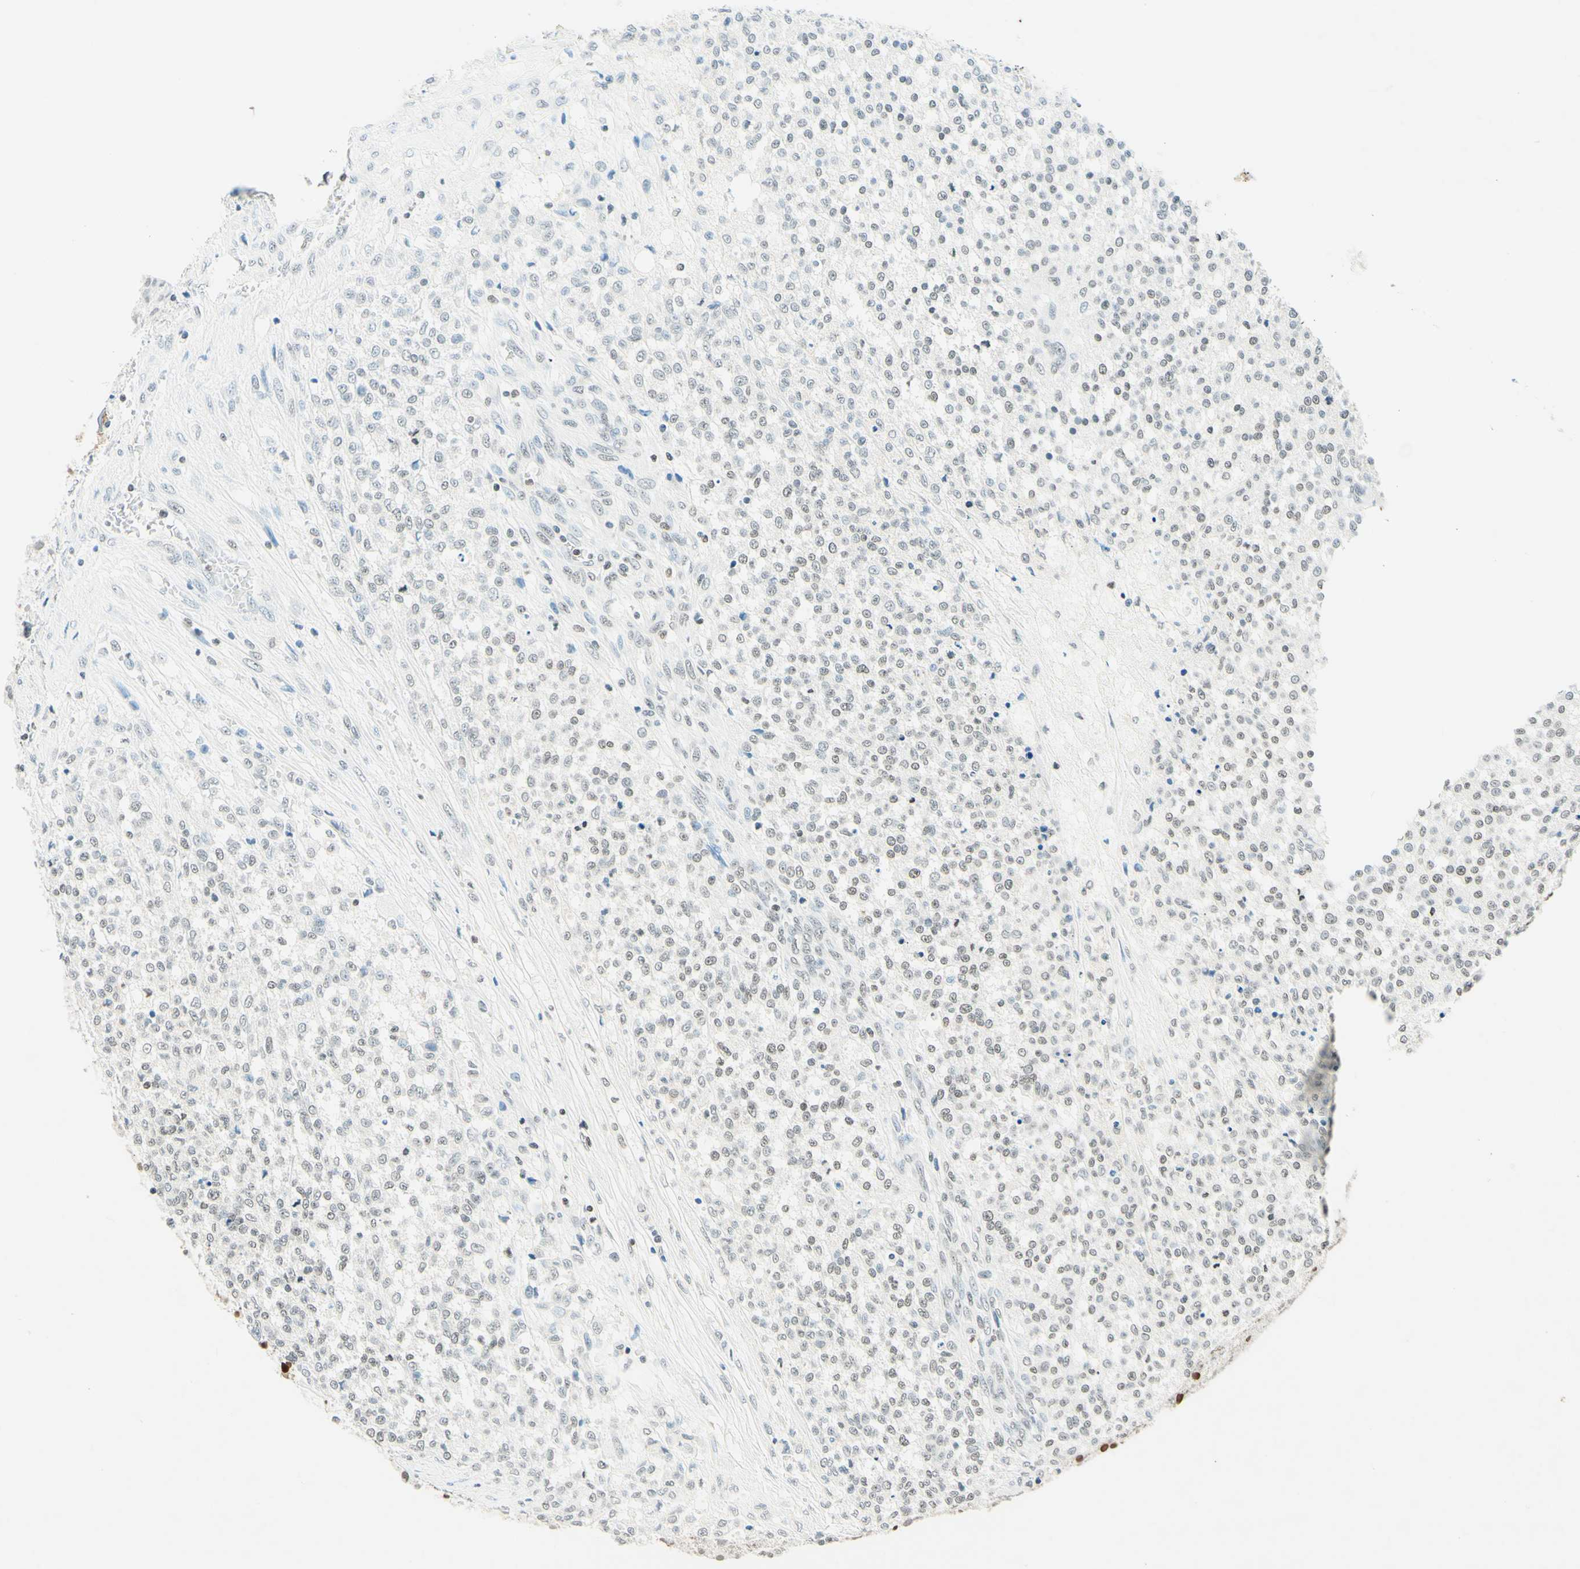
{"staining": {"intensity": "weak", "quantity": "25%-75%", "location": "nuclear"}, "tissue": "testis cancer", "cell_type": "Tumor cells", "image_type": "cancer", "snomed": [{"axis": "morphology", "description": "Seminoma, NOS"}, {"axis": "topography", "description": "Testis"}], "caption": "Testis cancer stained with a protein marker demonstrates weak staining in tumor cells.", "gene": "MSH2", "patient": {"sex": "male", "age": 59}}